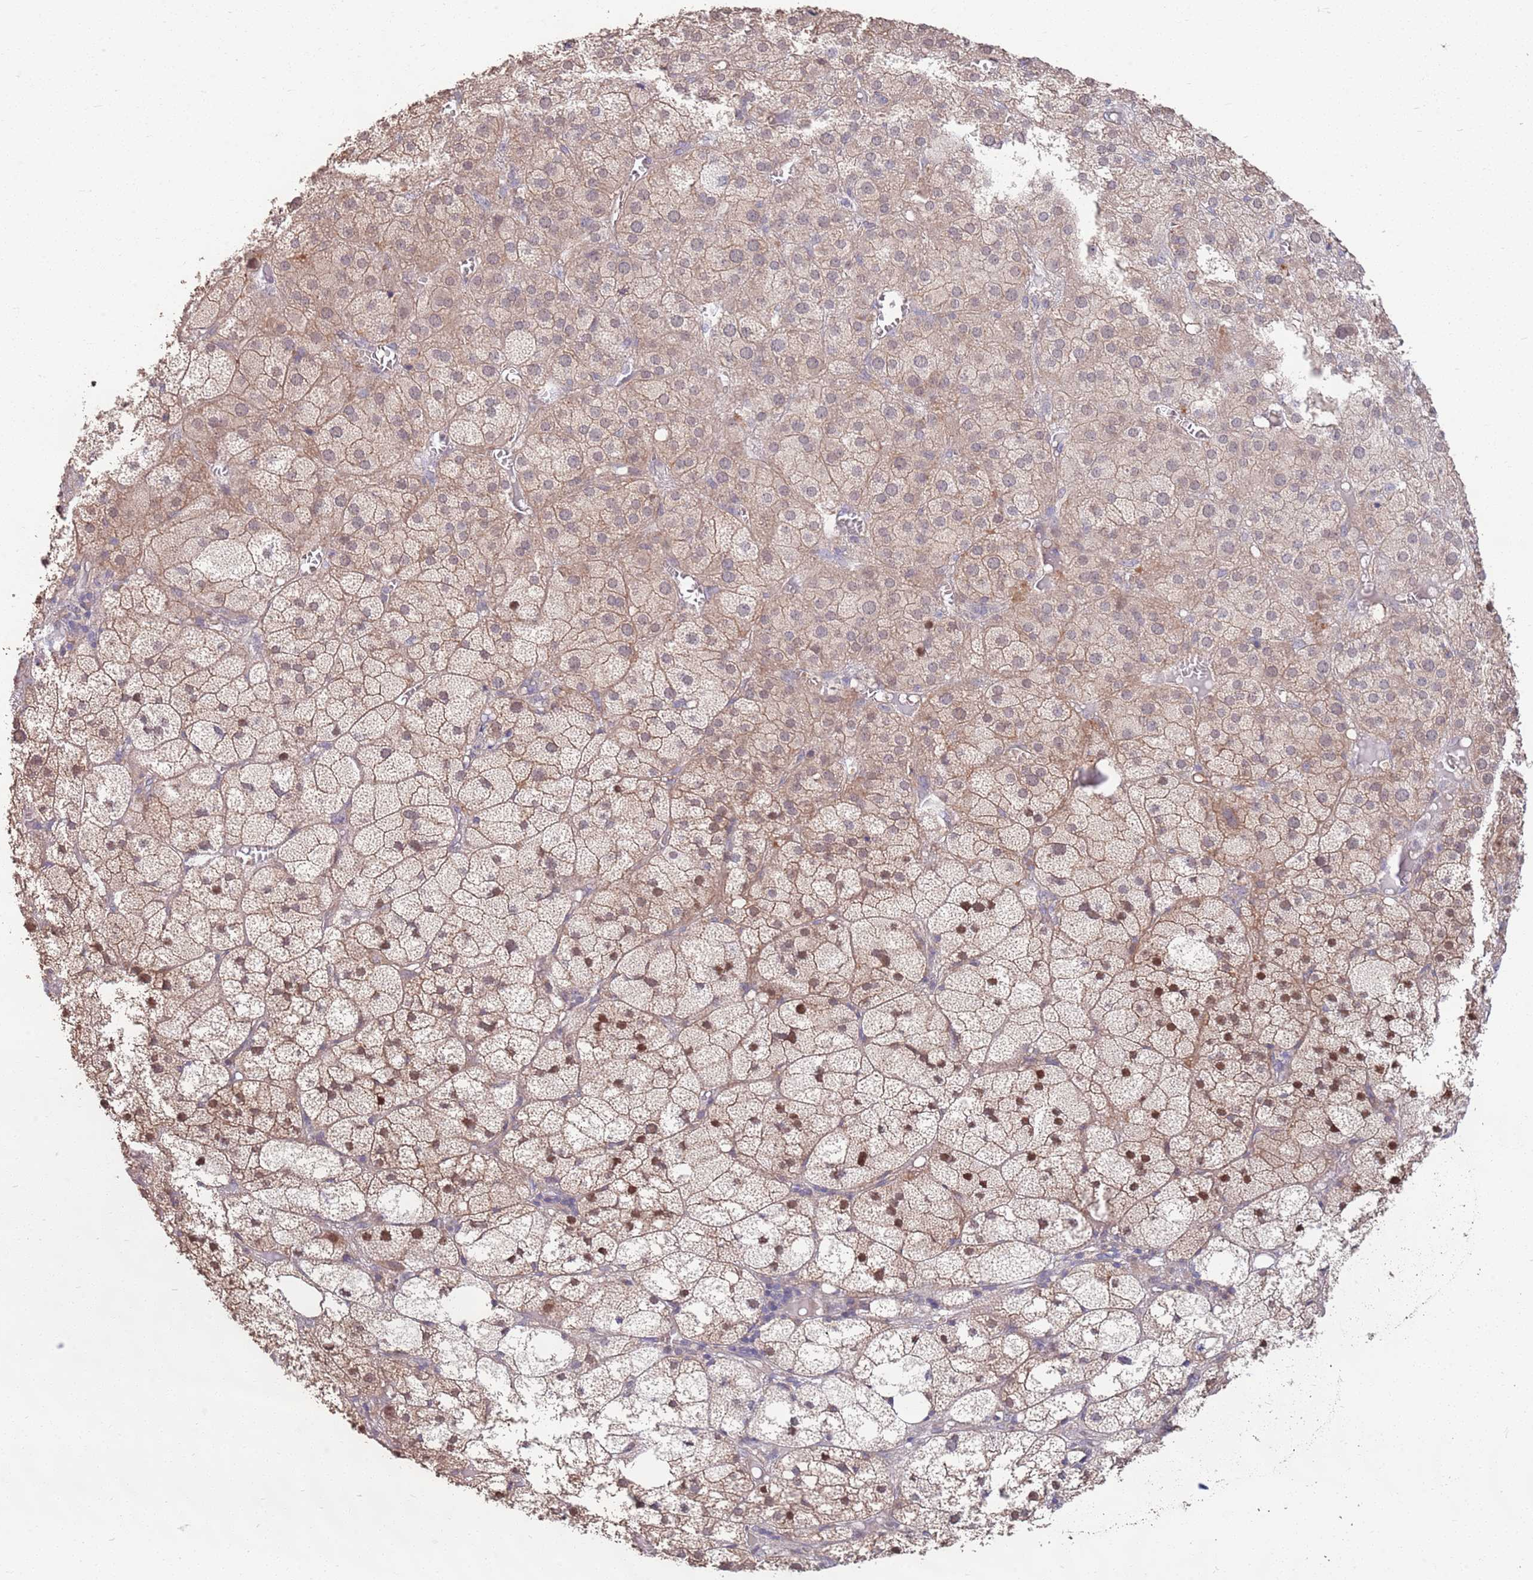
{"staining": {"intensity": "moderate", "quantity": "25%-75%", "location": "cytoplasmic/membranous,nuclear"}, "tissue": "adrenal gland", "cell_type": "Glandular cells", "image_type": "normal", "snomed": [{"axis": "morphology", "description": "Normal tissue, NOS"}, {"axis": "topography", "description": "Adrenal gland"}], "caption": "This is a photomicrograph of immunohistochemistry (IHC) staining of benign adrenal gland, which shows moderate staining in the cytoplasmic/membranous,nuclear of glandular cells.", "gene": "MARVELD2", "patient": {"sex": "female", "age": 61}}